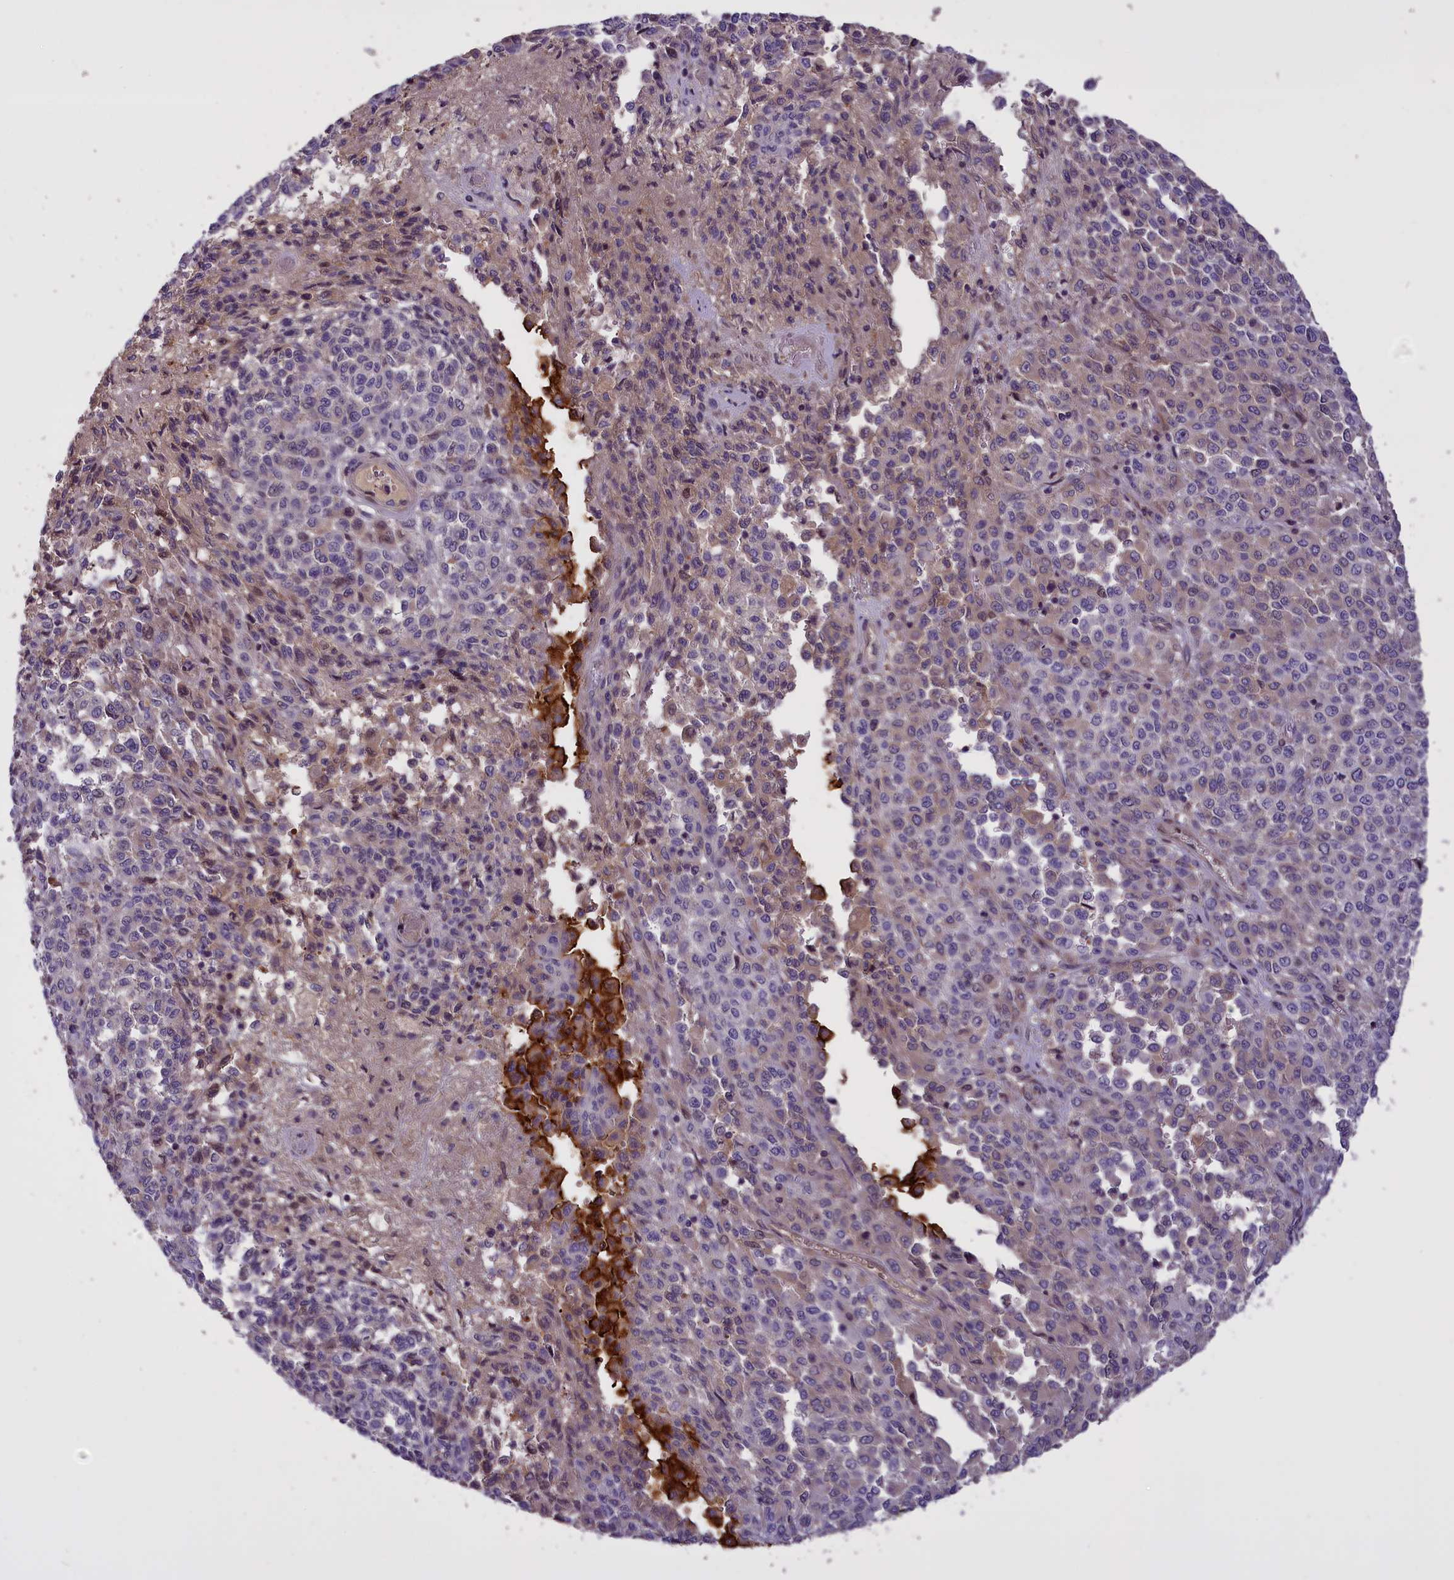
{"staining": {"intensity": "weak", "quantity": "<25%", "location": "cytoplasmic/membranous"}, "tissue": "melanoma", "cell_type": "Tumor cells", "image_type": "cancer", "snomed": [{"axis": "morphology", "description": "Malignant melanoma, Metastatic site"}, {"axis": "topography", "description": "Pancreas"}], "caption": "This is an IHC photomicrograph of human malignant melanoma (metastatic site). There is no expression in tumor cells.", "gene": "ENHO", "patient": {"sex": "female", "age": 30}}